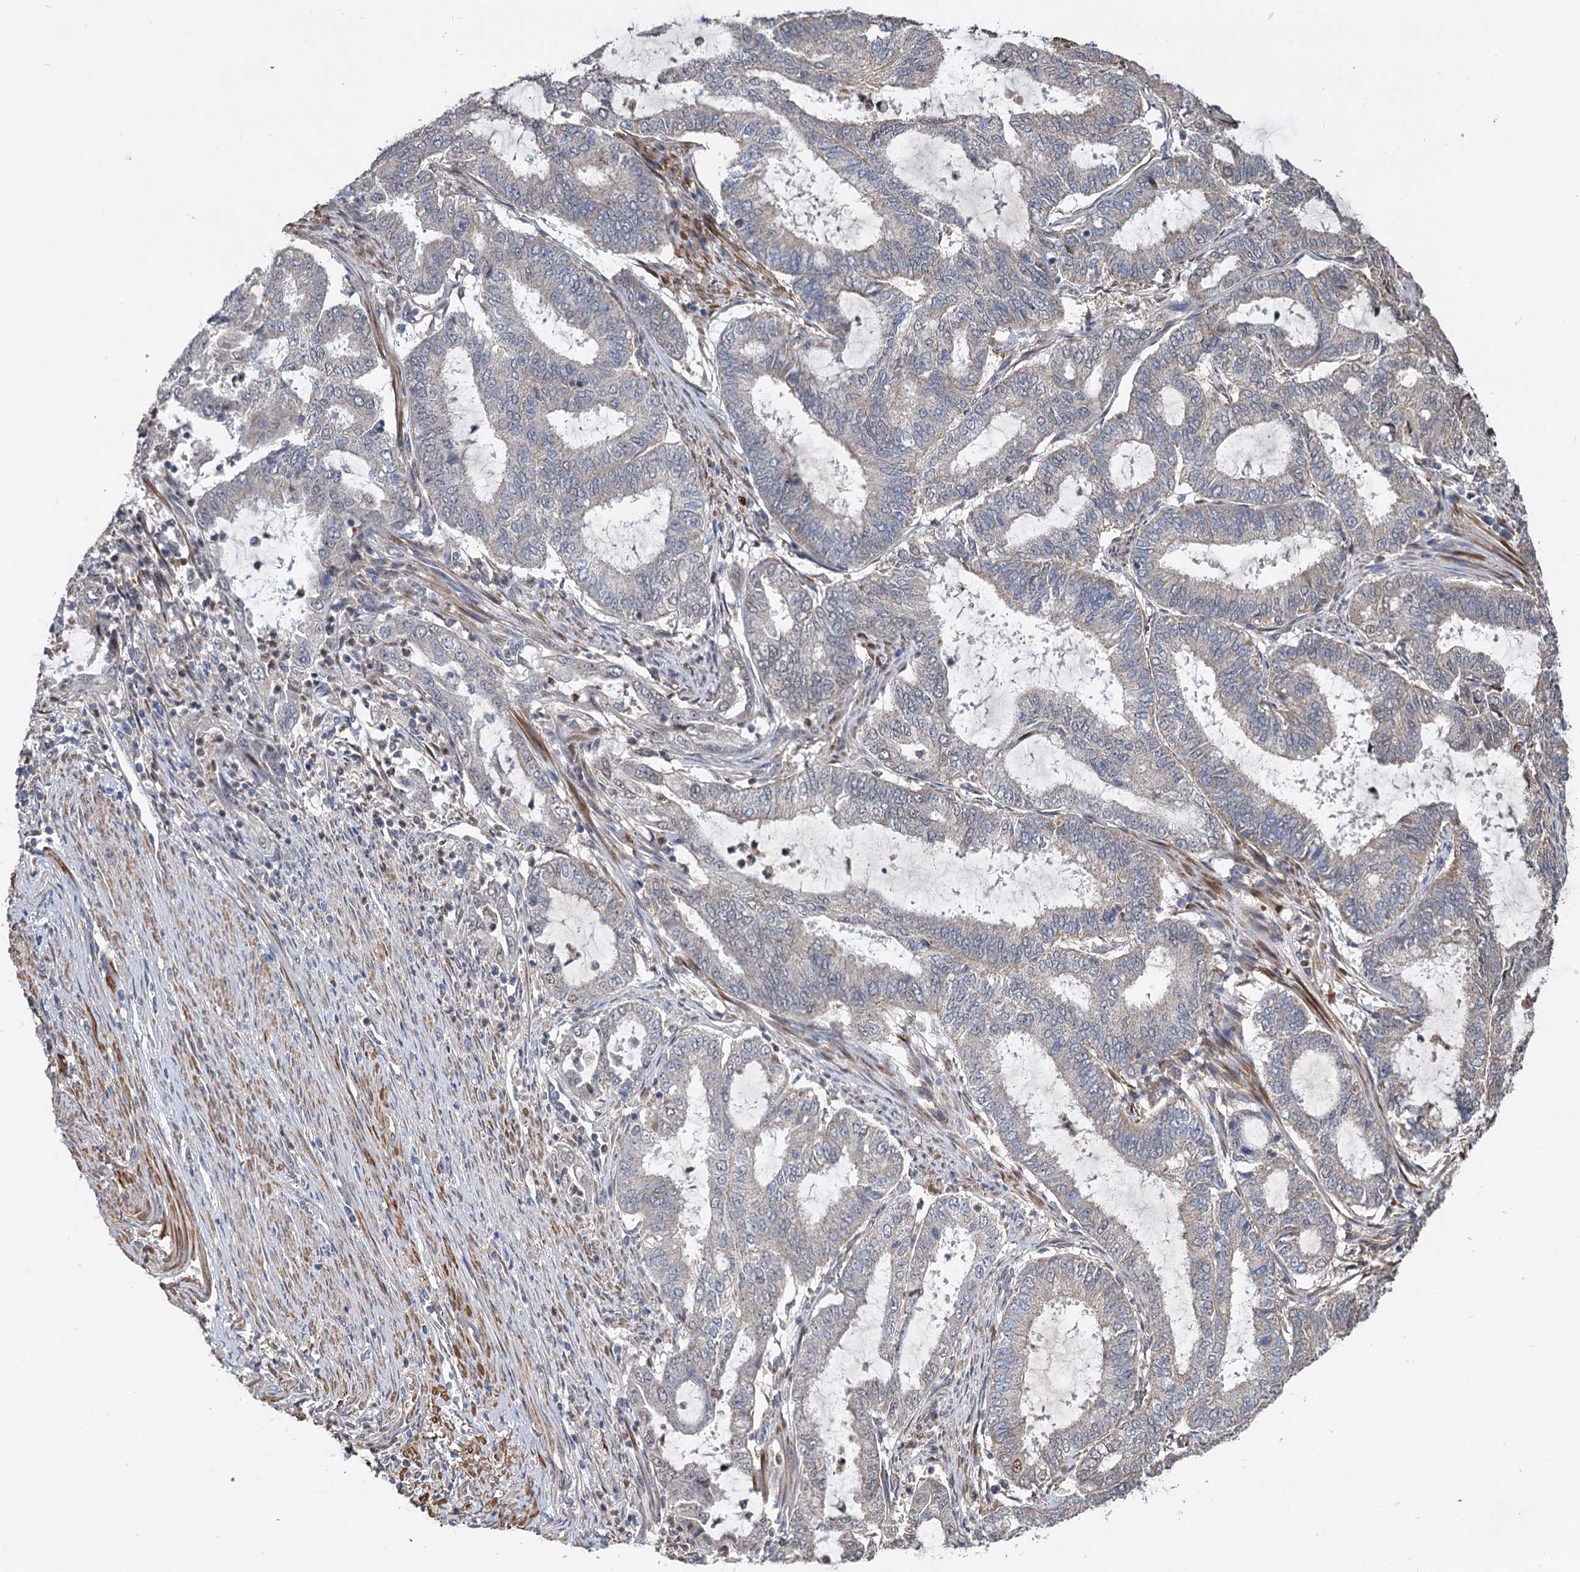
{"staining": {"intensity": "negative", "quantity": "none", "location": "none"}, "tissue": "endometrial cancer", "cell_type": "Tumor cells", "image_type": "cancer", "snomed": [{"axis": "morphology", "description": "Adenocarcinoma, NOS"}, {"axis": "topography", "description": "Endometrium"}], "caption": "The image demonstrates no staining of tumor cells in adenocarcinoma (endometrial).", "gene": "ALKBH7", "patient": {"sex": "female", "age": 51}}